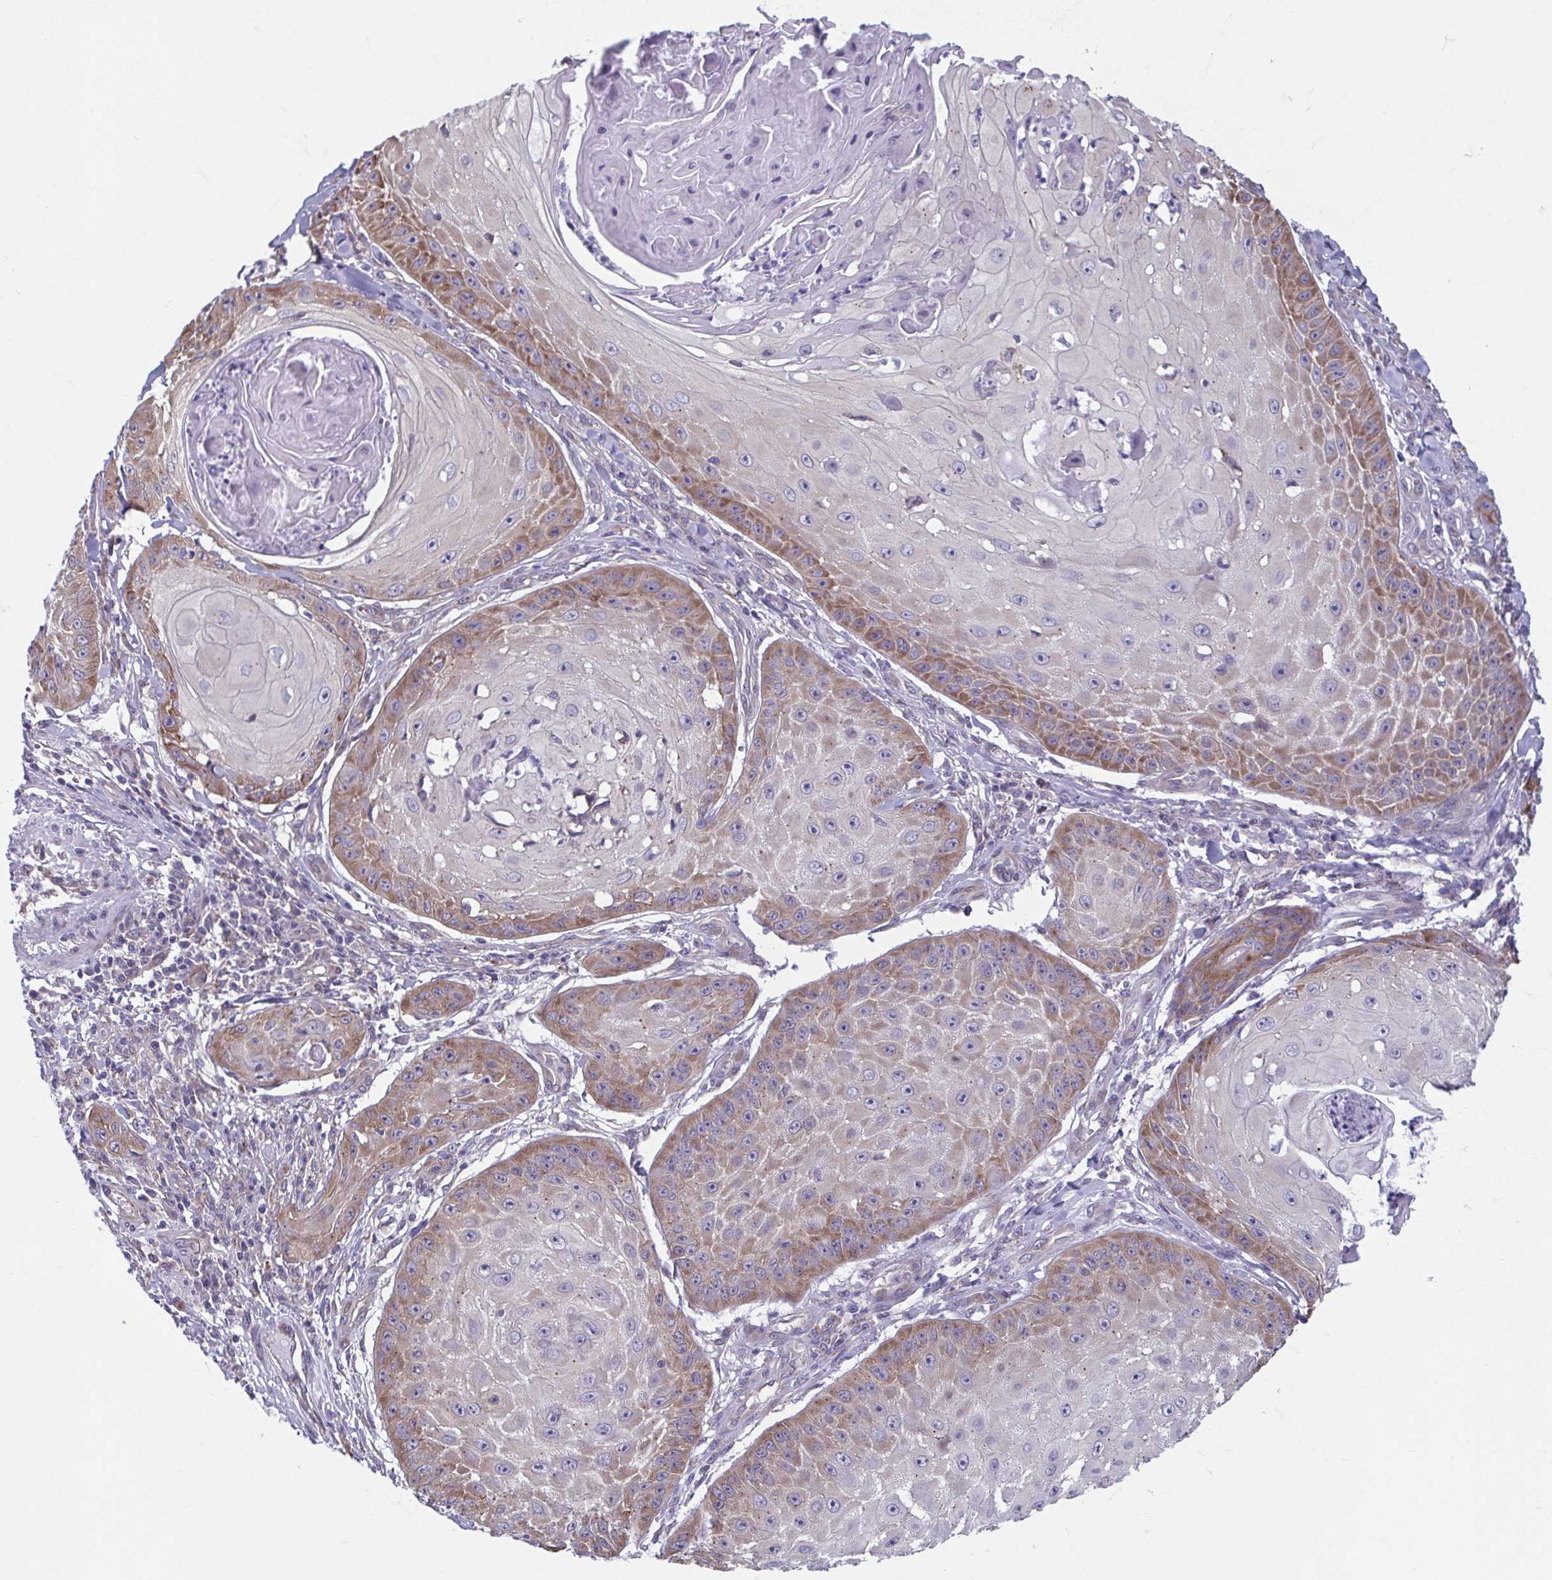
{"staining": {"intensity": "moderate", "quantity": "25%-75%", "location": "cytoplasmic/membranous"}, "tissue": "skin cancer", "cell_type": "Tumor cells", "image_type": "cancer", "snomed": [{"axis": "morphology", "description": "Squamous cell carcinoma, NOS"}, {"axis": "topography", "description": "Skin"}], "caption": "Human skin squamous cell carcinoma stained for a protein (brown) displays moderate cytoplasmic/membranous positive expression in about 25%-75% of tumor cells.", "gene": "TMEM108", "patient": {"sex": "male", "age": 70}}